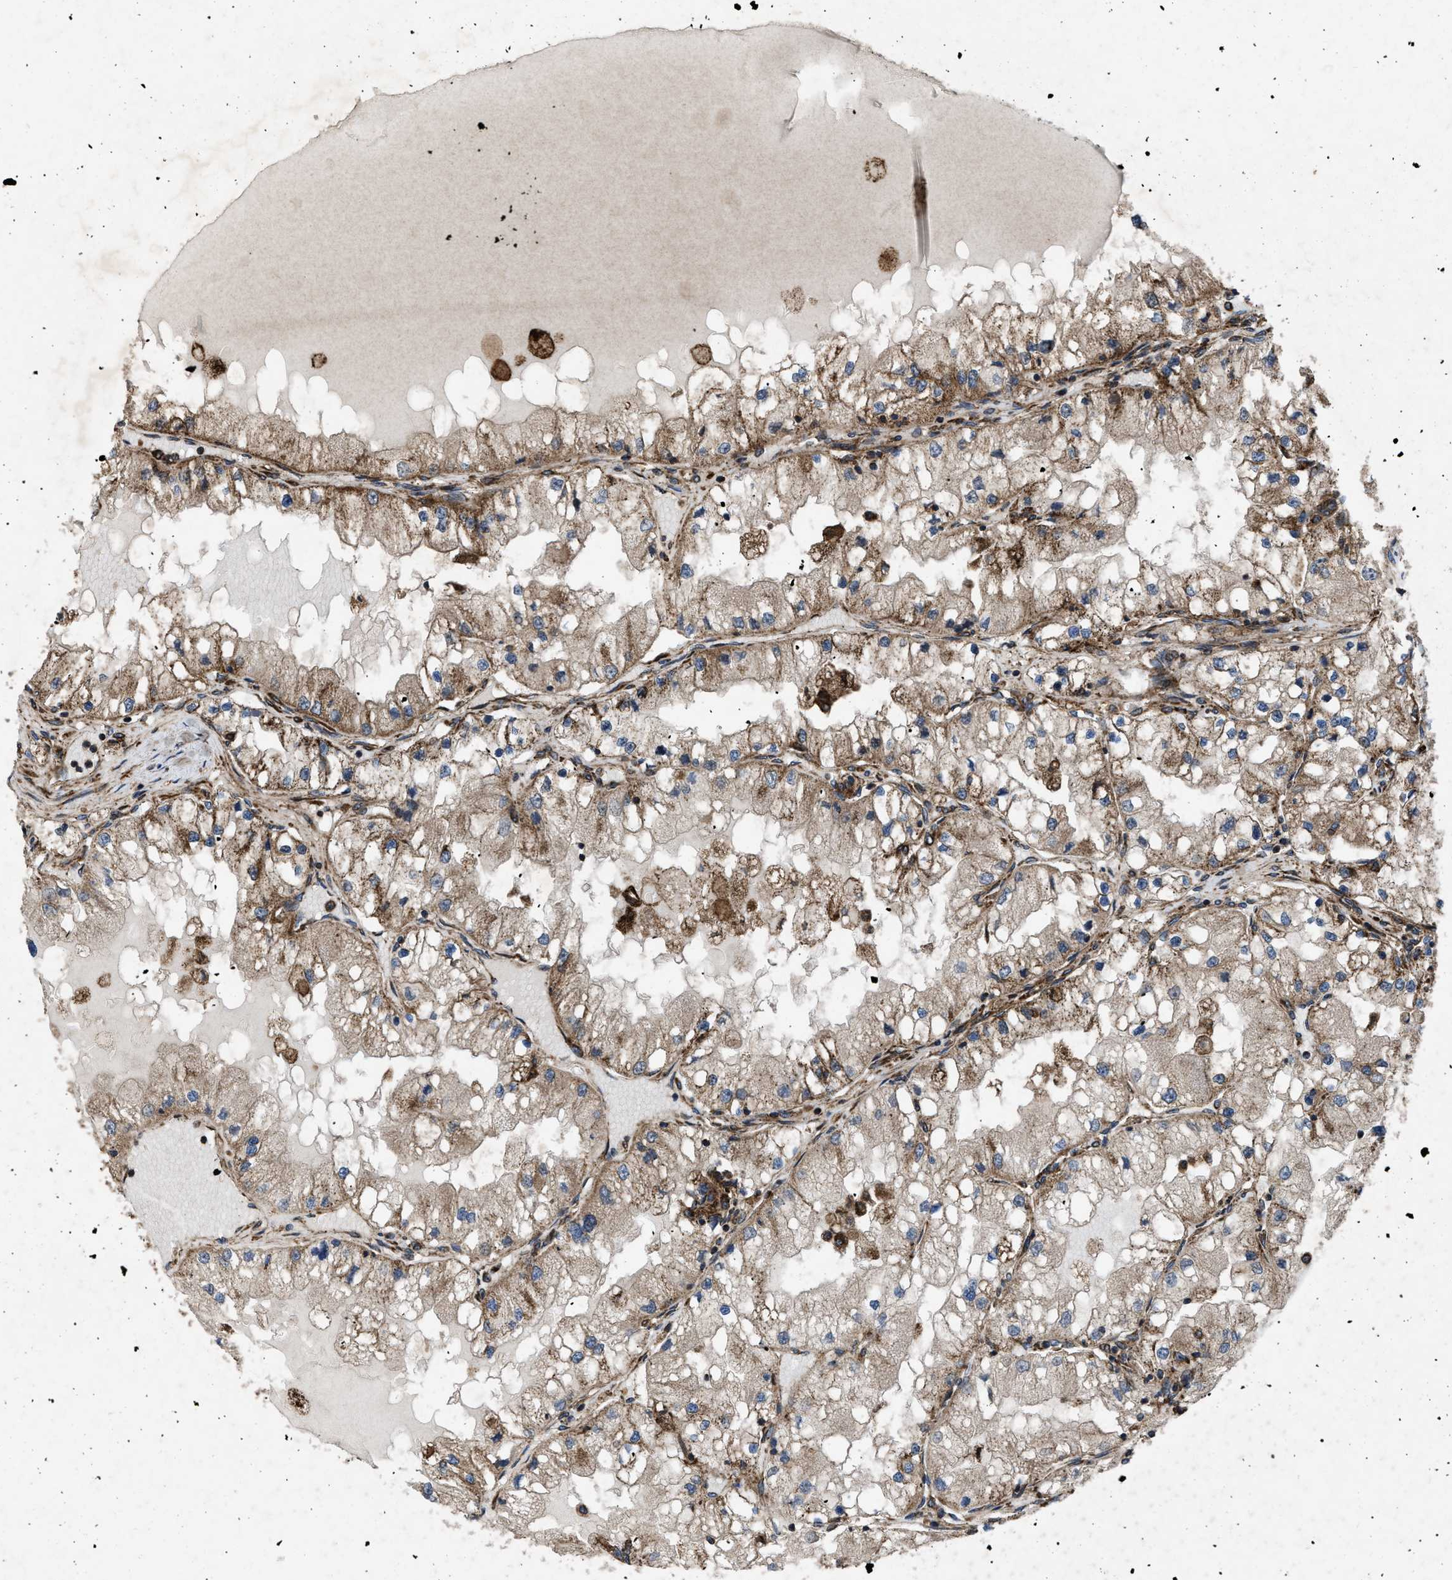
{"staining": {"intensity": "moderate", "quantity": ">75%", "location": "cytoplasmic/membranous"}, "tissue": "renal cancer", "cell_type": "Tumor cells", "image_type": "cancer", "snomed": [{"axis": "morphology", "description": "Adenocarcinoma, NOS"}, {"axis": "topography", "description": "Kidney"}], "caption": "A histopathology image showing moderate cytoplasmic/membranous staining in about >75% of tumor cells in renal cancer (adenocarcinoma), as visualized by brown immunohistochemical staining.", "gene": "PER3", "patient": {"sex": "male", "age": 68}}